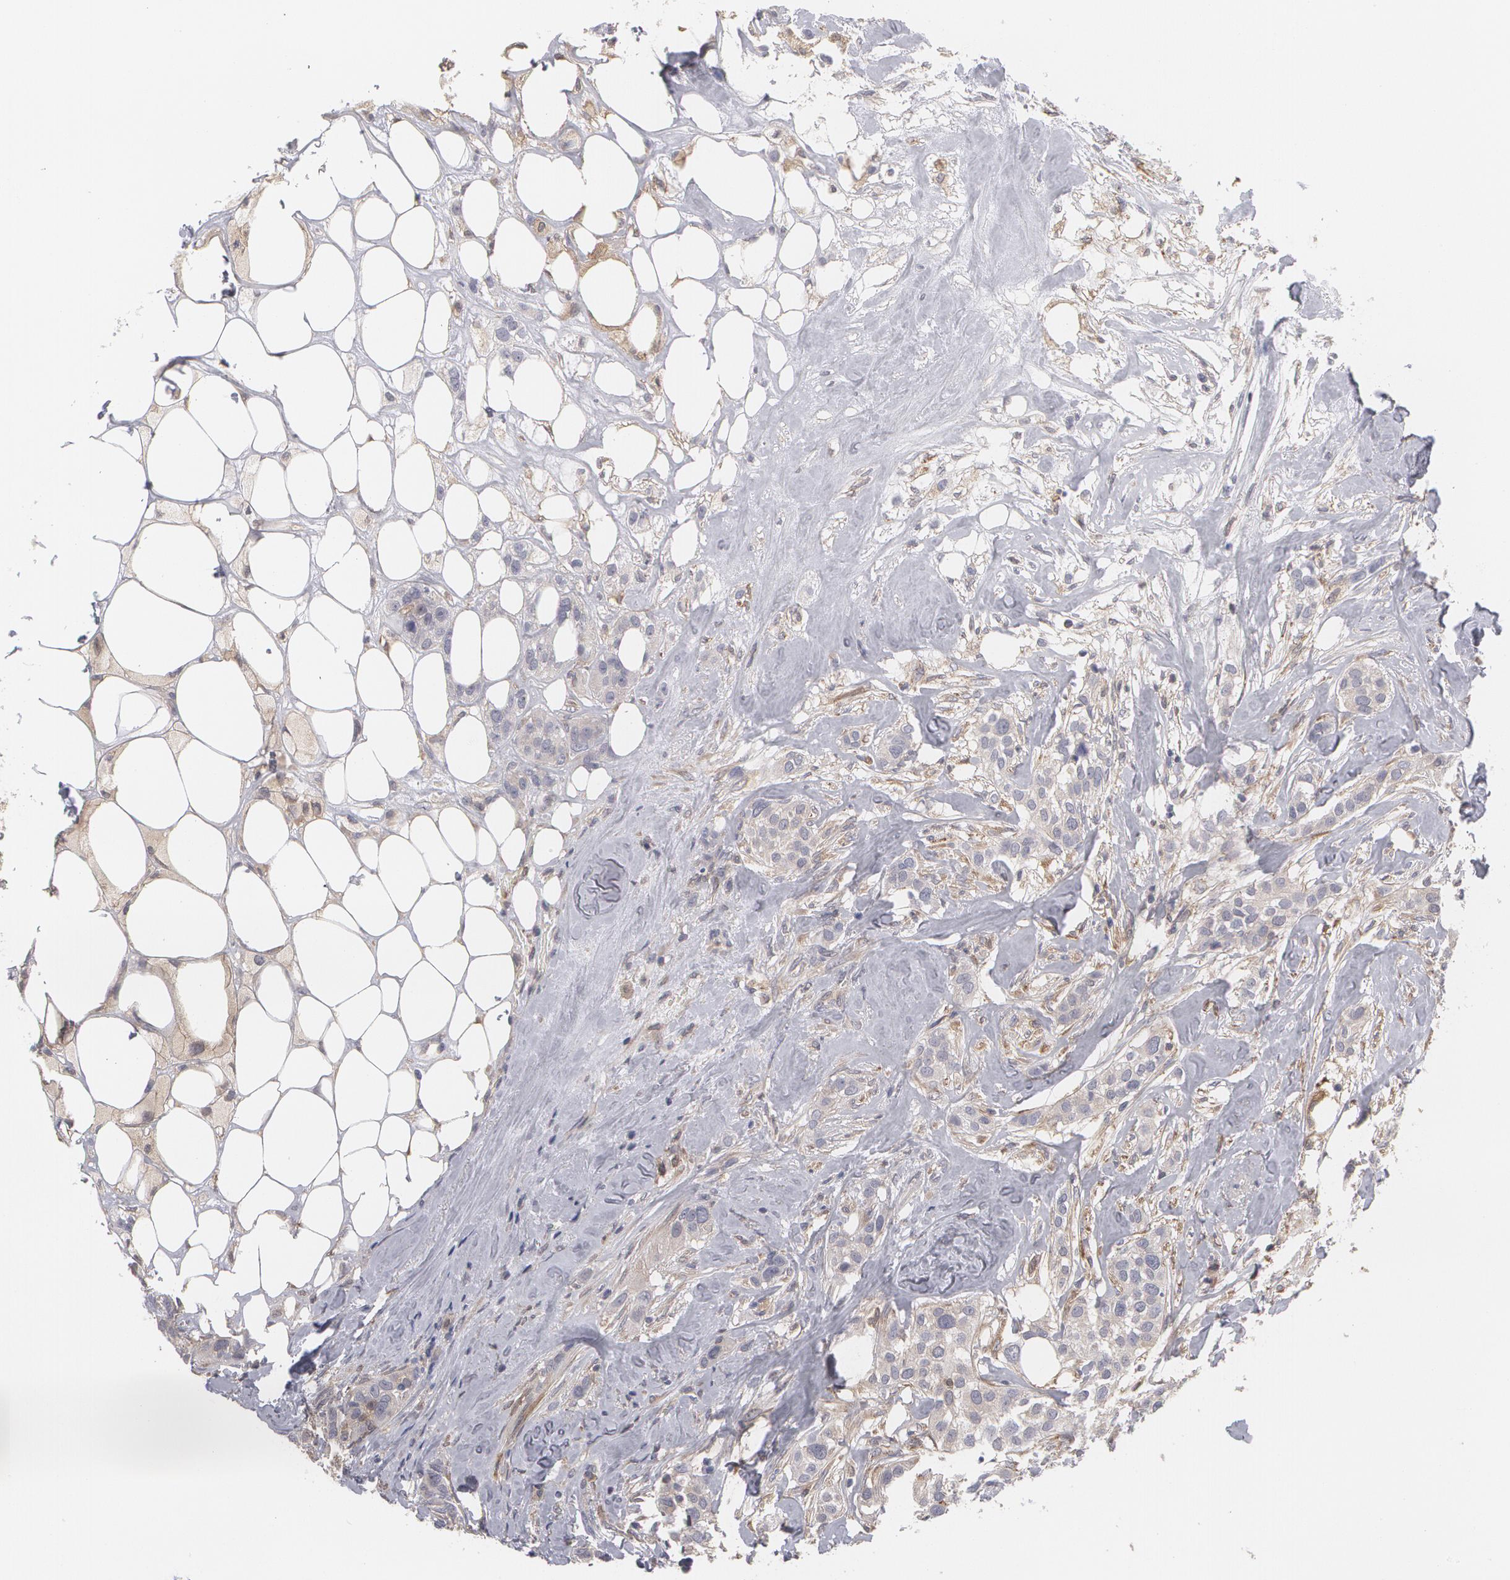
{"staining": {"intensity": "weak", "quantity": ">75%", "location": "cytoplasmic/membranous"}, "tissue": "breast cancer", "cell_type": "Tumor cells", "image_type": "cancer", "snomed": [{"axis": "morphology", "description": "Duct carcinoma"}, {"axis": "topography", "description": "Breast"}], "caption": "Intraductal carcinoma (breast) was stained to show a protein in brown. There is low levels of weak cytoplasmic/membranous staining in approximately >75% of tumor cells.", "gene": "MTHFD1", "patient": {"sex": "female", "age": 45}}